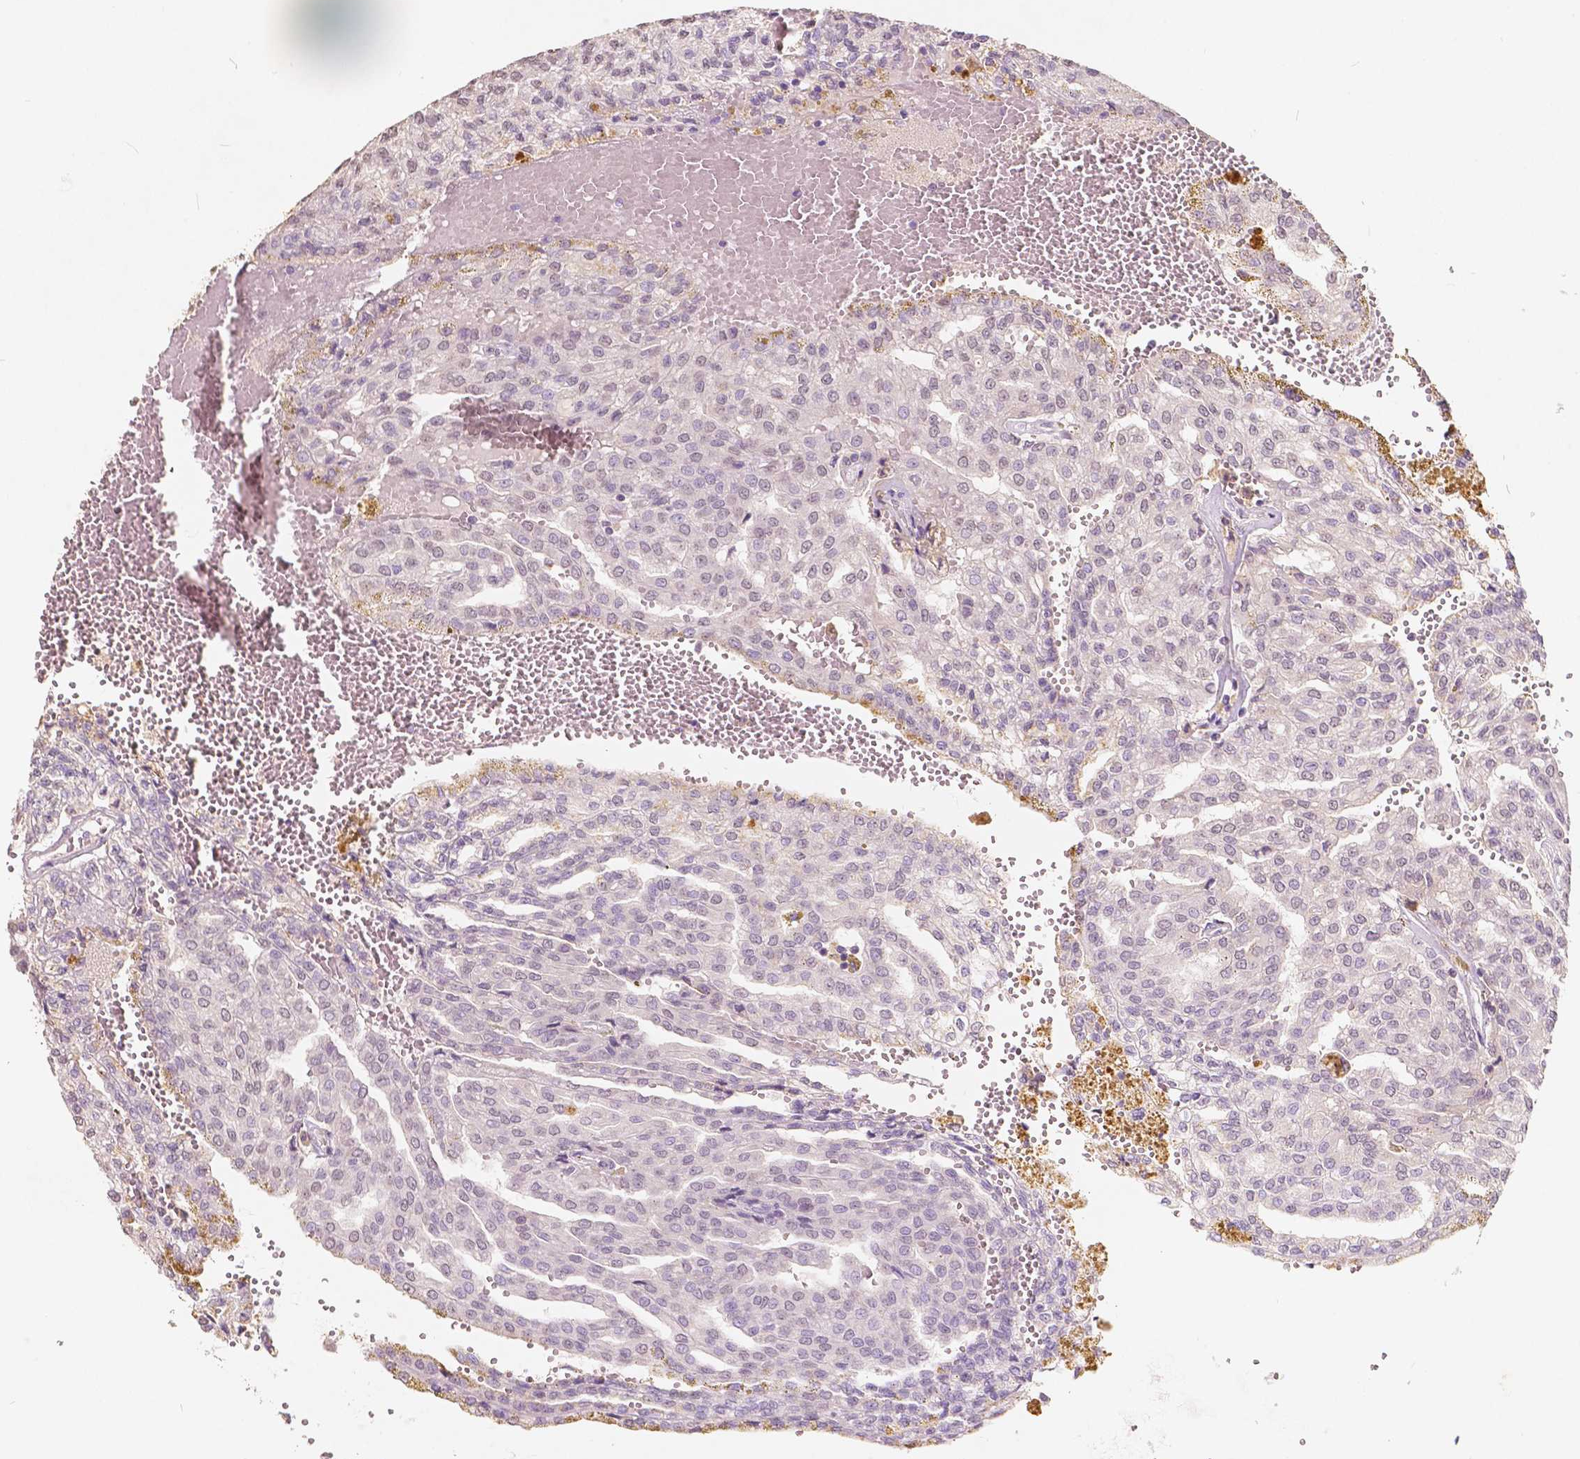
{"staining": {"intensity": "negative", "quantity": "none", "location": "none"}, "tissue": "renal cancer", "cell_type": "Tumor cells", "image_type": "cancer", "snomed": [{"axis": "morphology", "description": "Adenocarcinoma, NOS"}, {"axis": "topography", "description": "Kidney"}], "caption": "Tumor cells show no significant expression in renal adenocarcinoma.", "gene": "SOX15", "patient": {"sex": "male", "age": 63}}